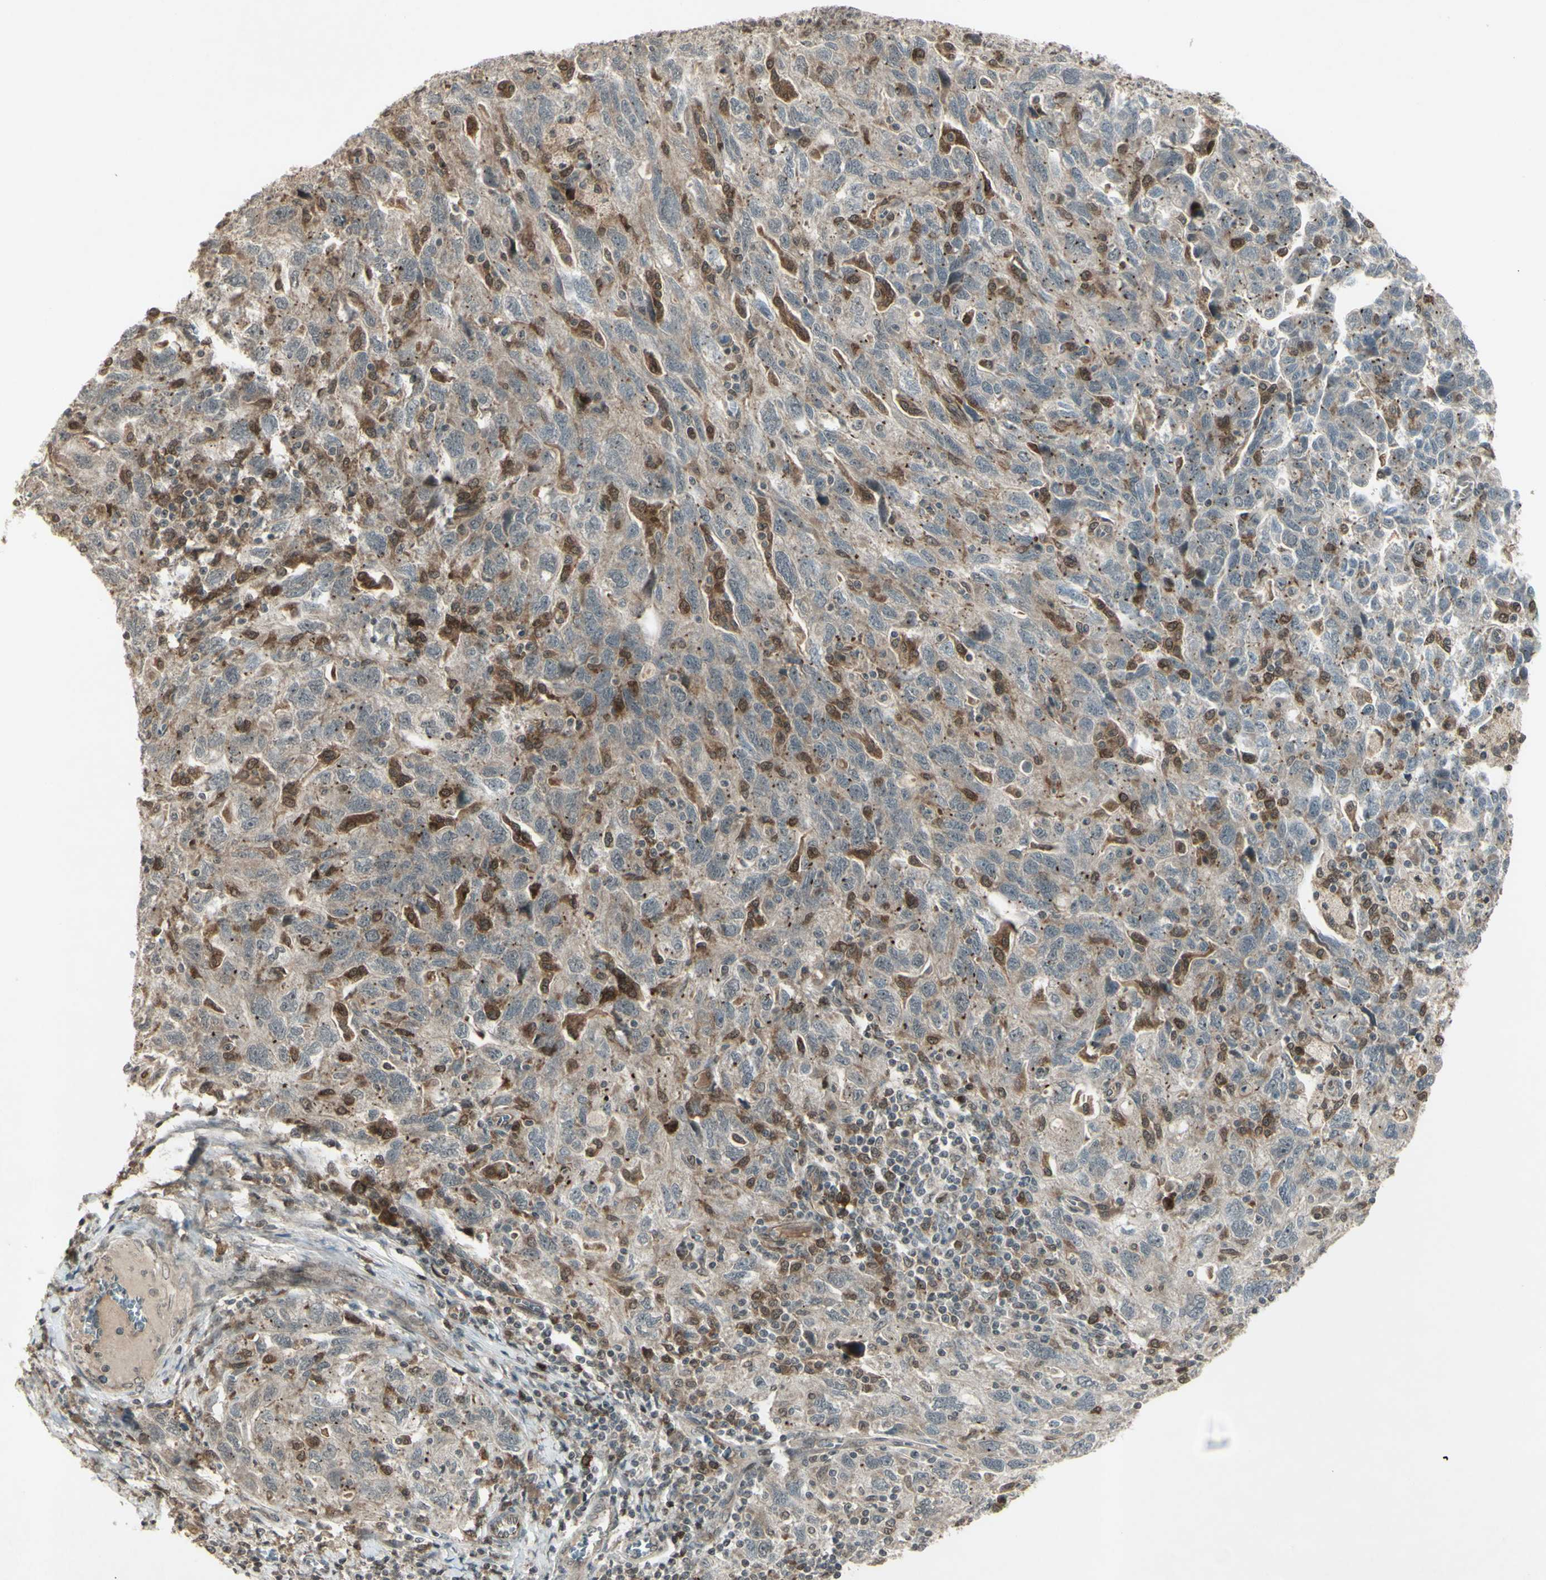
{"staining": {"intensity": "moderate", "quantity": ">75%", "location": "cytoplasmic/membranous"}, "tissue": "ovarian cancer", "cell_type": "Tumor cells", "image_type": "cancer", "snomed": [{"axis": "morphology", "description": "Carcinoma, NOS"}, {"axis": "morphology", "description": "Cystadenocarcinoma, serous, NOS"}, {"axis": "topography", "description": "Ovary"}], "caption": "Immunohistochemical staining of human ovarian carcinoma shows medium levels of moderate cytoplasmic/membranous staining in about >75% of tumor cells.", "gene": "BLNK", "patient": {"sex": "female", "age": 69}}